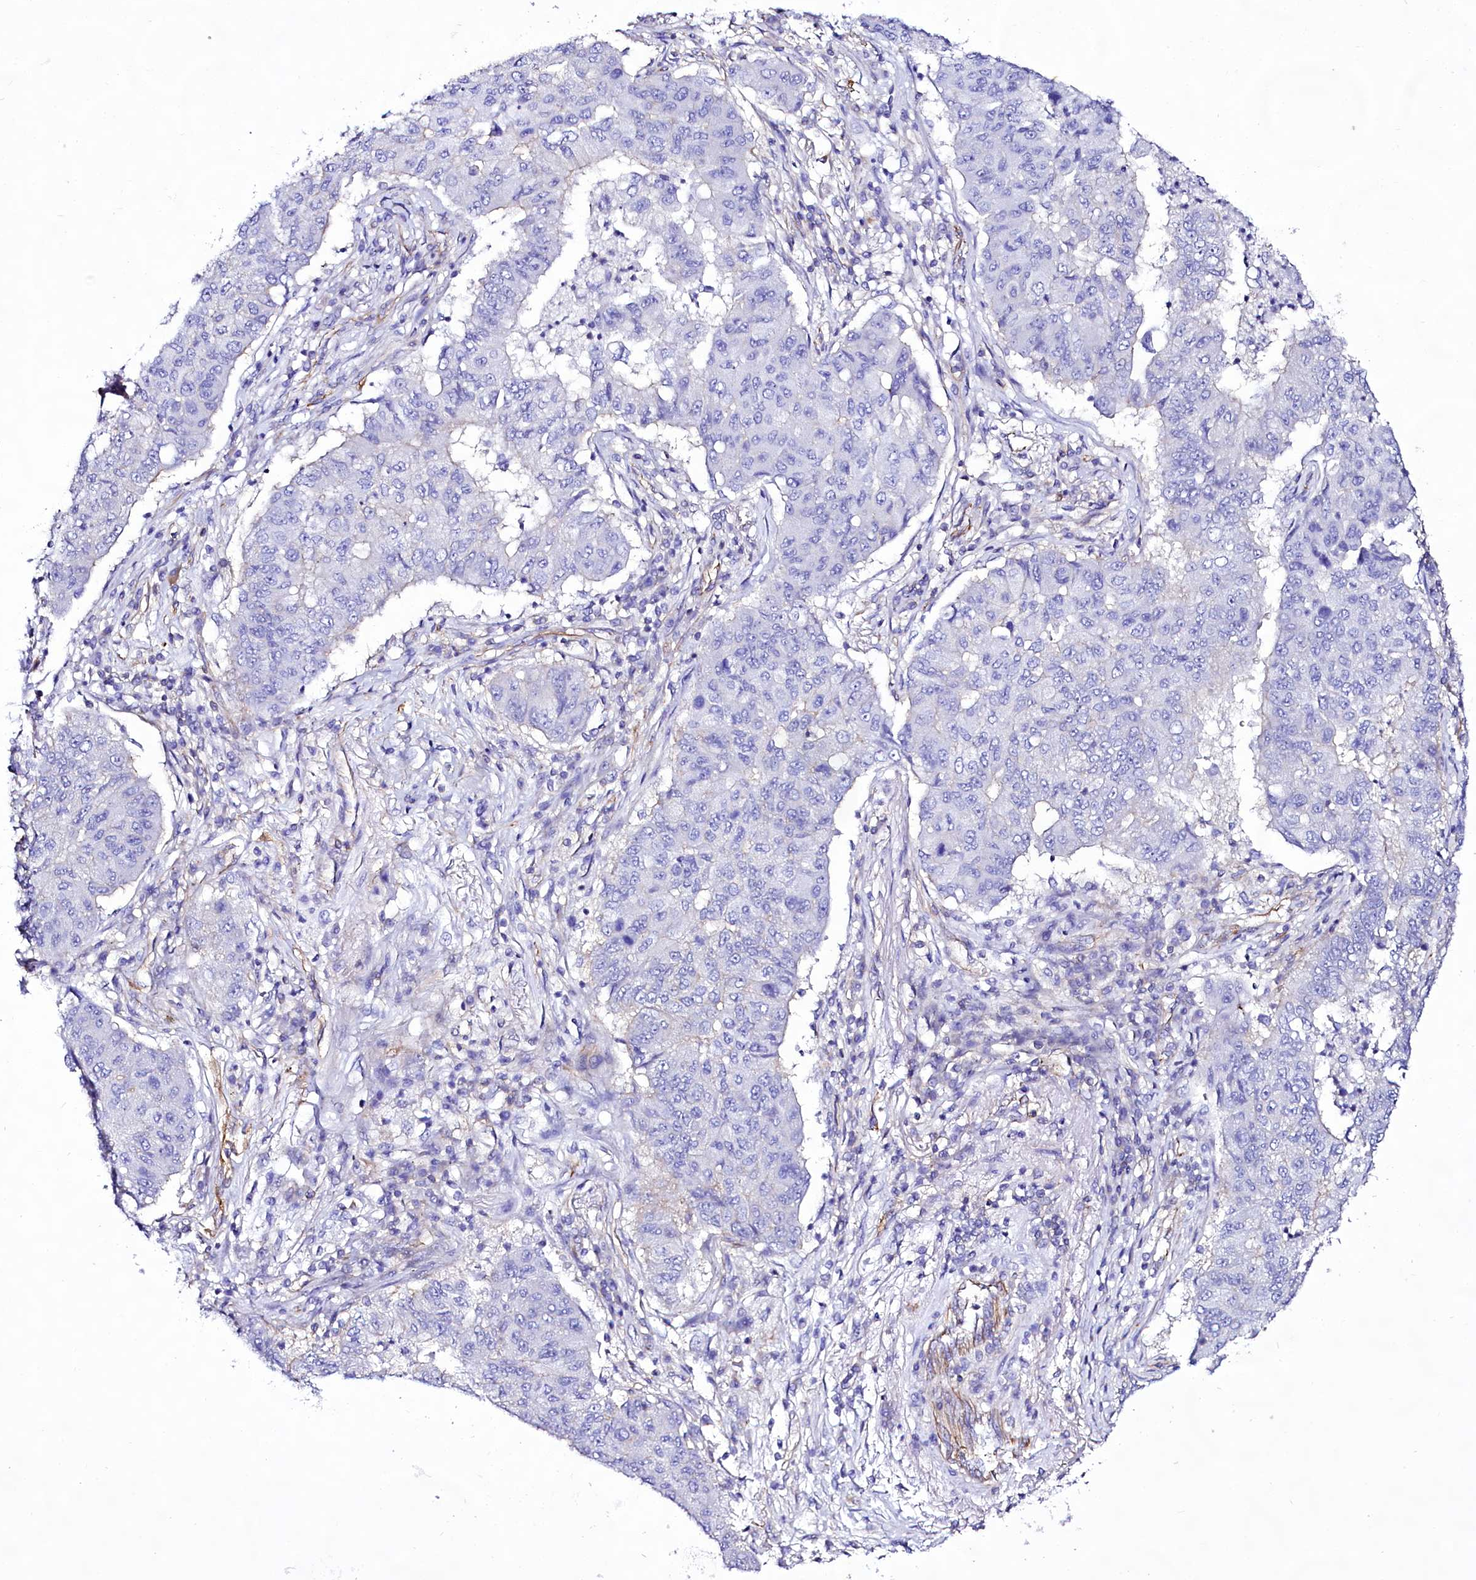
{"staining": {"intensity": "negative", "quantity": "none", "location": "none"}, "tissue": "lung cancer", "cell_type": "Tumor cells", "image_type": "cancer", "snomed": [{"axis": "morphology", "description": "Squamous cell carcinoma, NOS"}, {"axis": "topography", "description": "Lung"}], "caption": "This histopathology image is of lung cancer stained with IHC to label a protein in brown with the nuclei are counter-stained blue. There is no staining in tumor cells. Brightfield microscopy of immunohistochemistry (IHC) stained with DAB (brown) and hematoxylin (blue), captured at high magnification.", "gene": "CD99", "patient": {"sex": "male", "age": 74}}